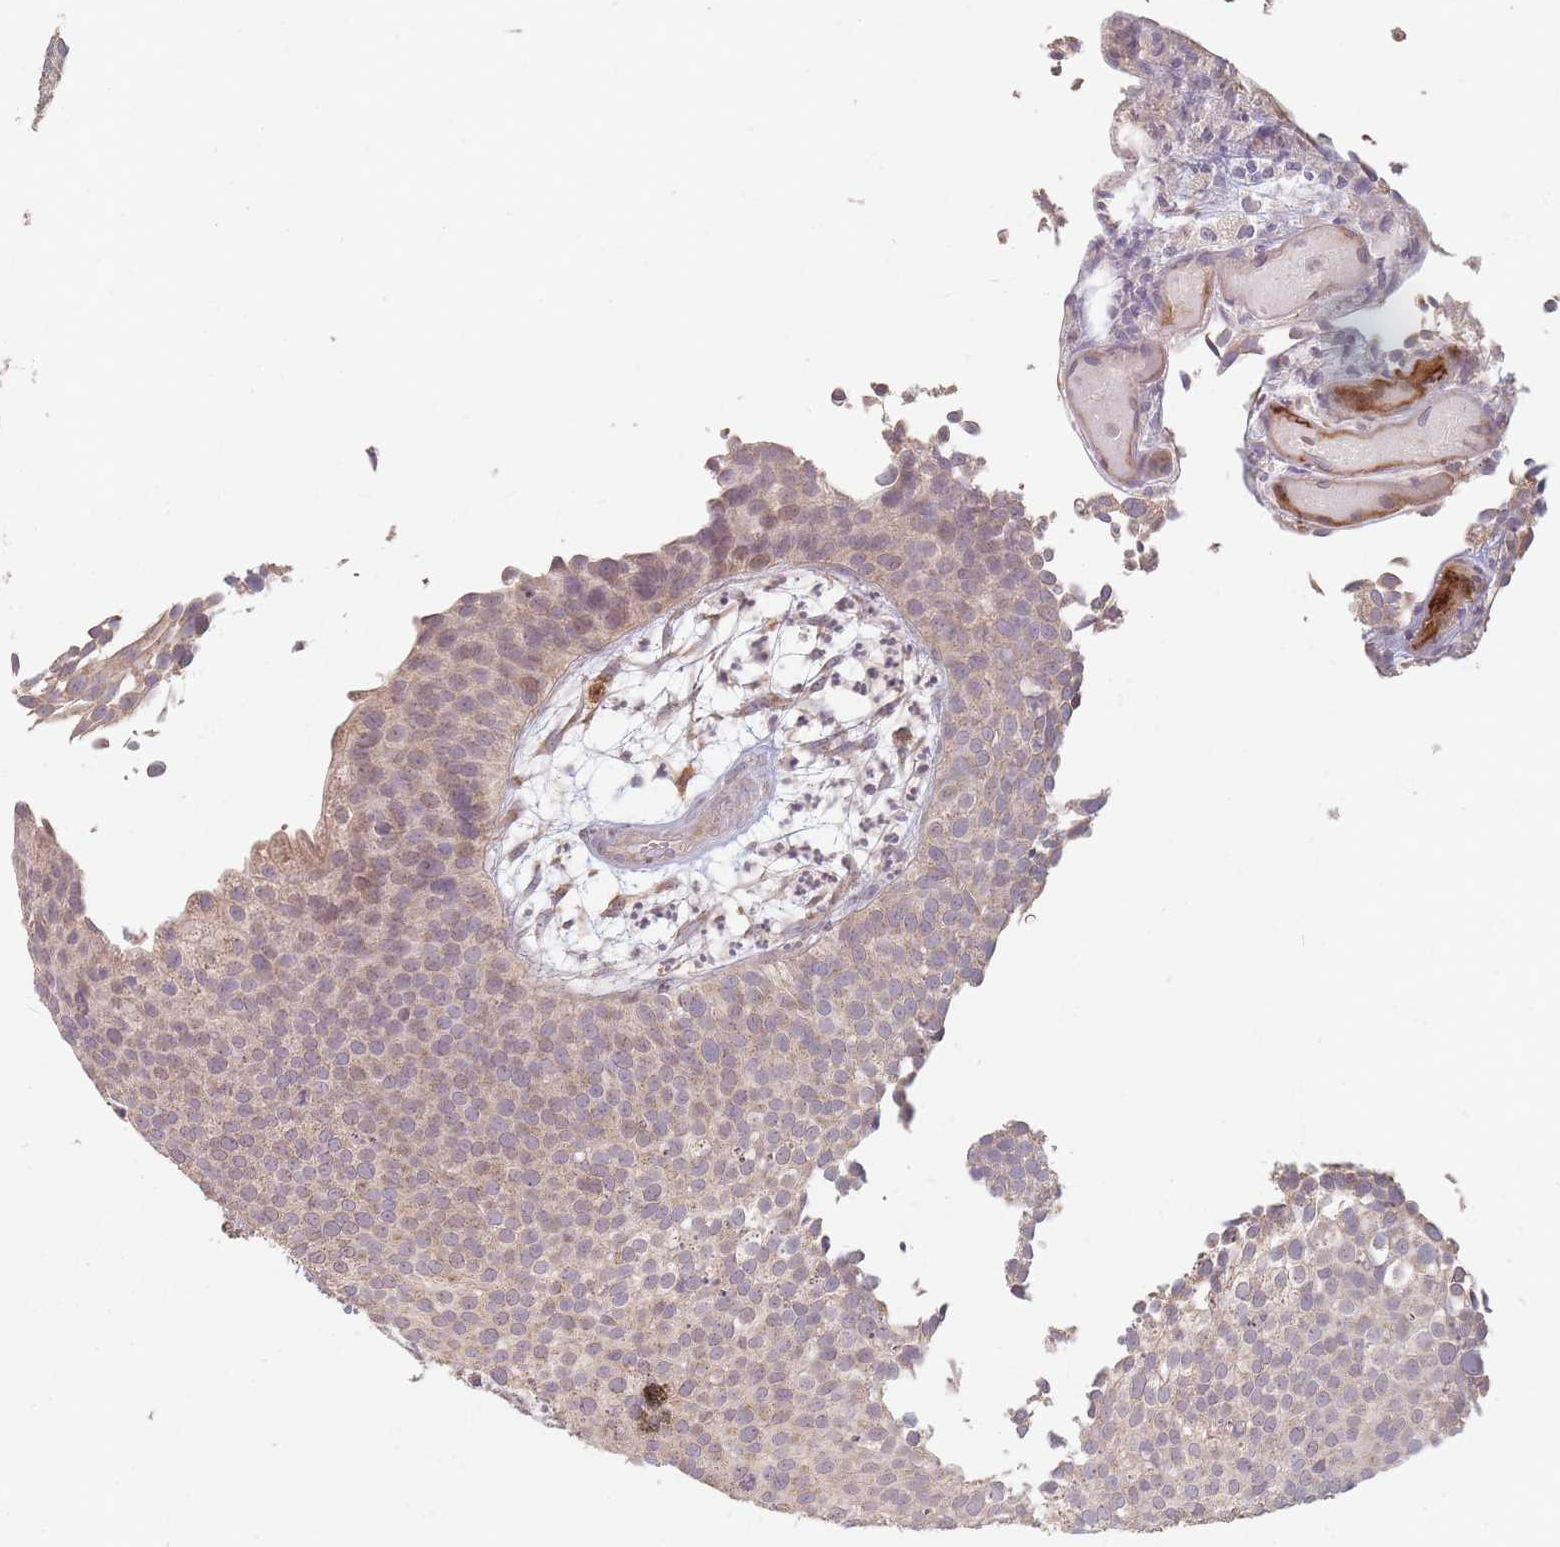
{"staining": {"intensity": "negative", "quantity": "none", "location": "none"}, "tissue": "urothelial cancer", "cell_type": "Tumor cells", "image_type": "cancer", "snomed": [{"axis": "morphology", "description": "Urothelial carcinoma, Low grade"}, {"axis": "topography", "description": "Urinary bladder"}], "caption": "Tumor cells are negative for protein expression in human urothelial cancer. (Immunohistochemistry, brightfield microscopy, high magnification).", "gene": "MRPS6", "patient": {"sex": "male", "age": 84}}